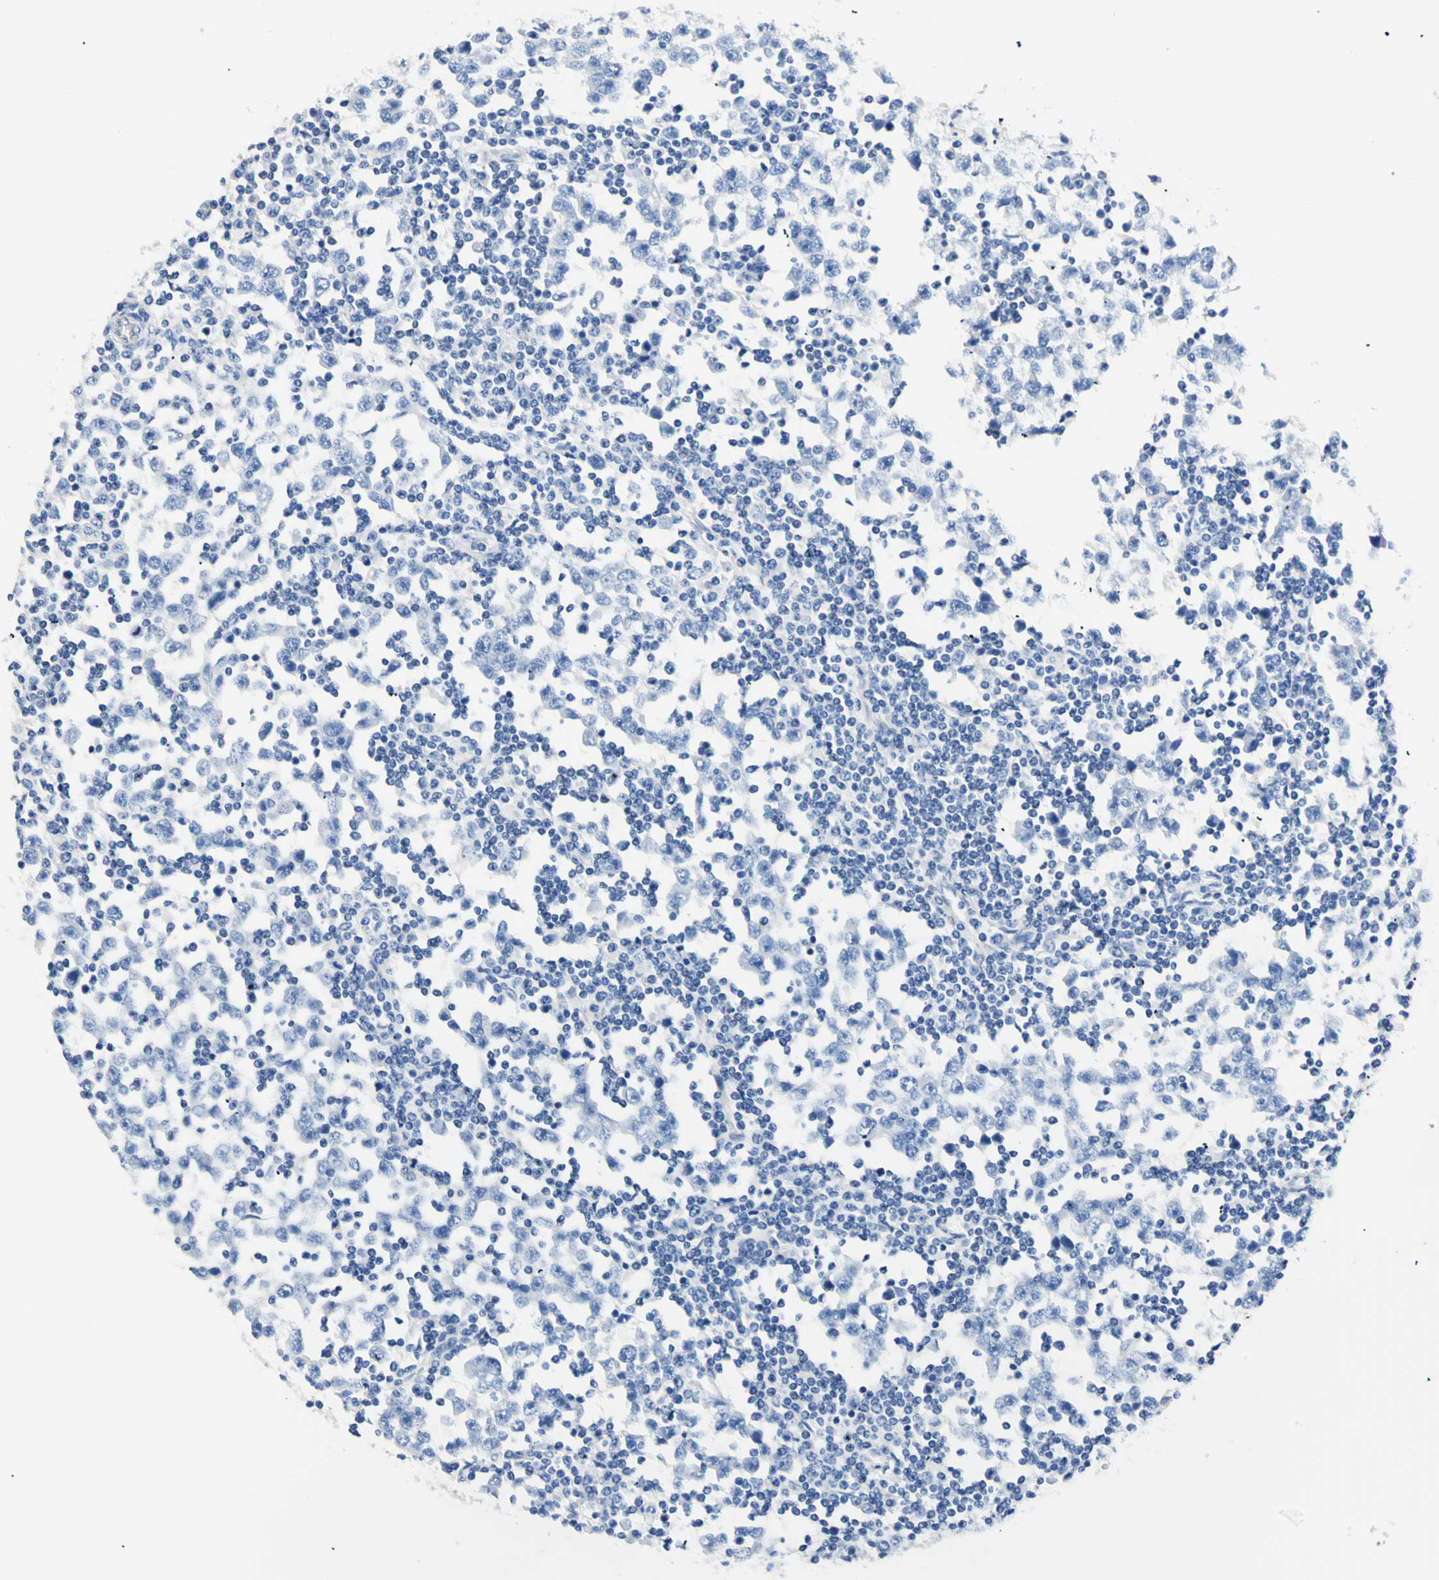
{"staining": {"intensity": "negative", "quantity": "none", "location": "none"}, "tissue": "testis cancer", "cell_type": "Tumor cells", "image_type": "cancer", "snomed": [{"axis": "morphology", "description": "Seminoma, NOS"}, {"axis": "topography", "description": "Testis"}], "caption": "Immunohistochemical staining of testis seminoma exhibits no significant positivity in tumor cells.", "gene": "HPCA", "patient": {"sex": "male", "age": 65}}